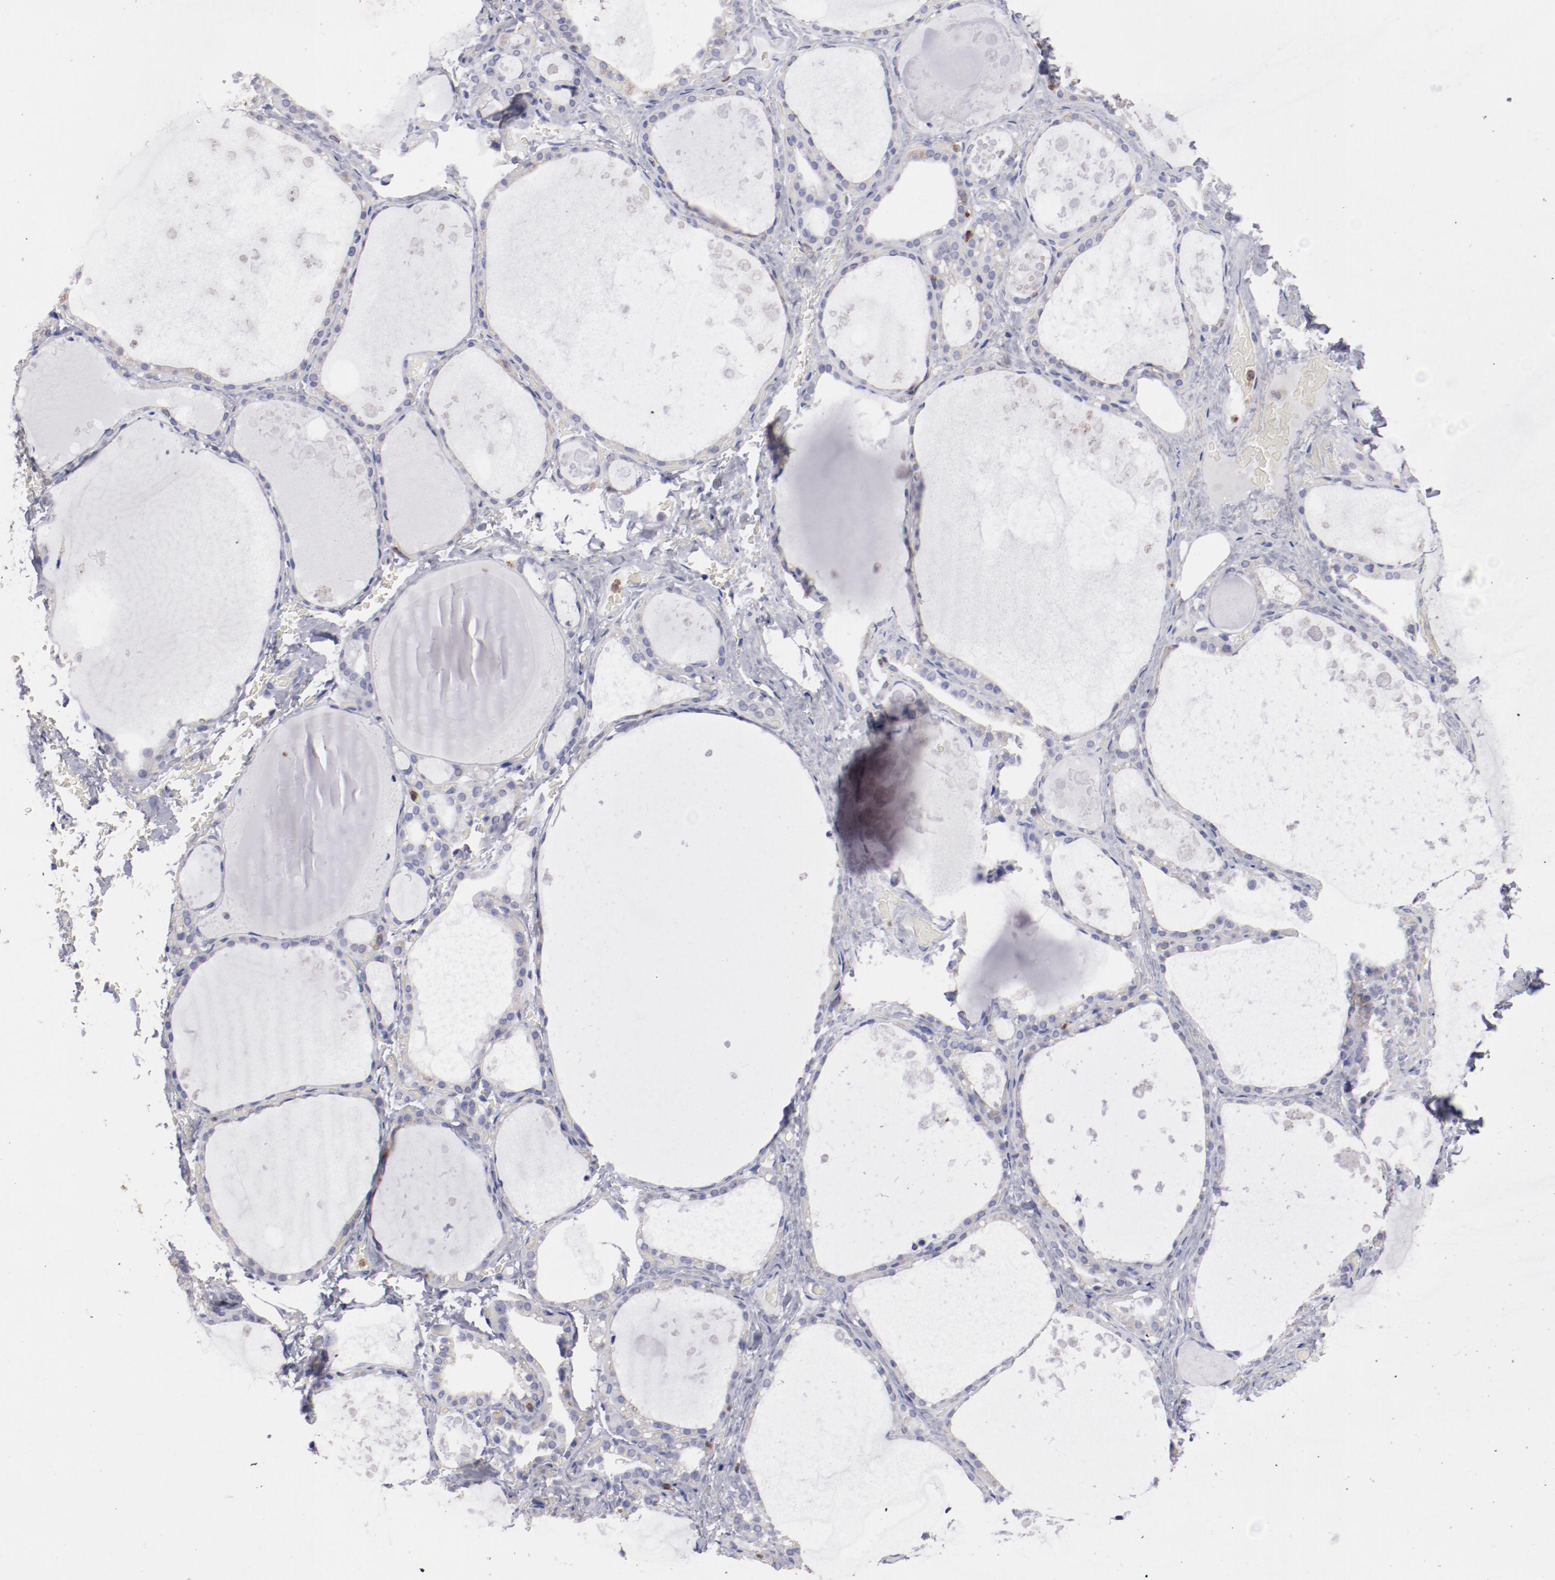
{"staining": {"intensity": "weak", "quantity": ">75%", "location": "cytoplasmic/membranous"}, "tissue": "thyroid gland", "cell_type": "Glandular cells", "image_type": "normal", "snomed": [{"axis": "morphology", "description": "Normal tissue, NOS"}, {"axis": "topography", "description": "Thyroid gland"}], "caption": "Immunohistochemical staining of unremarkable thyroid gland displays weak cytoplasmic/membranous protein staining in about >75% of glandular cells.", "gene": "FGR", "patient": {"sex": "male", "age": 61}}